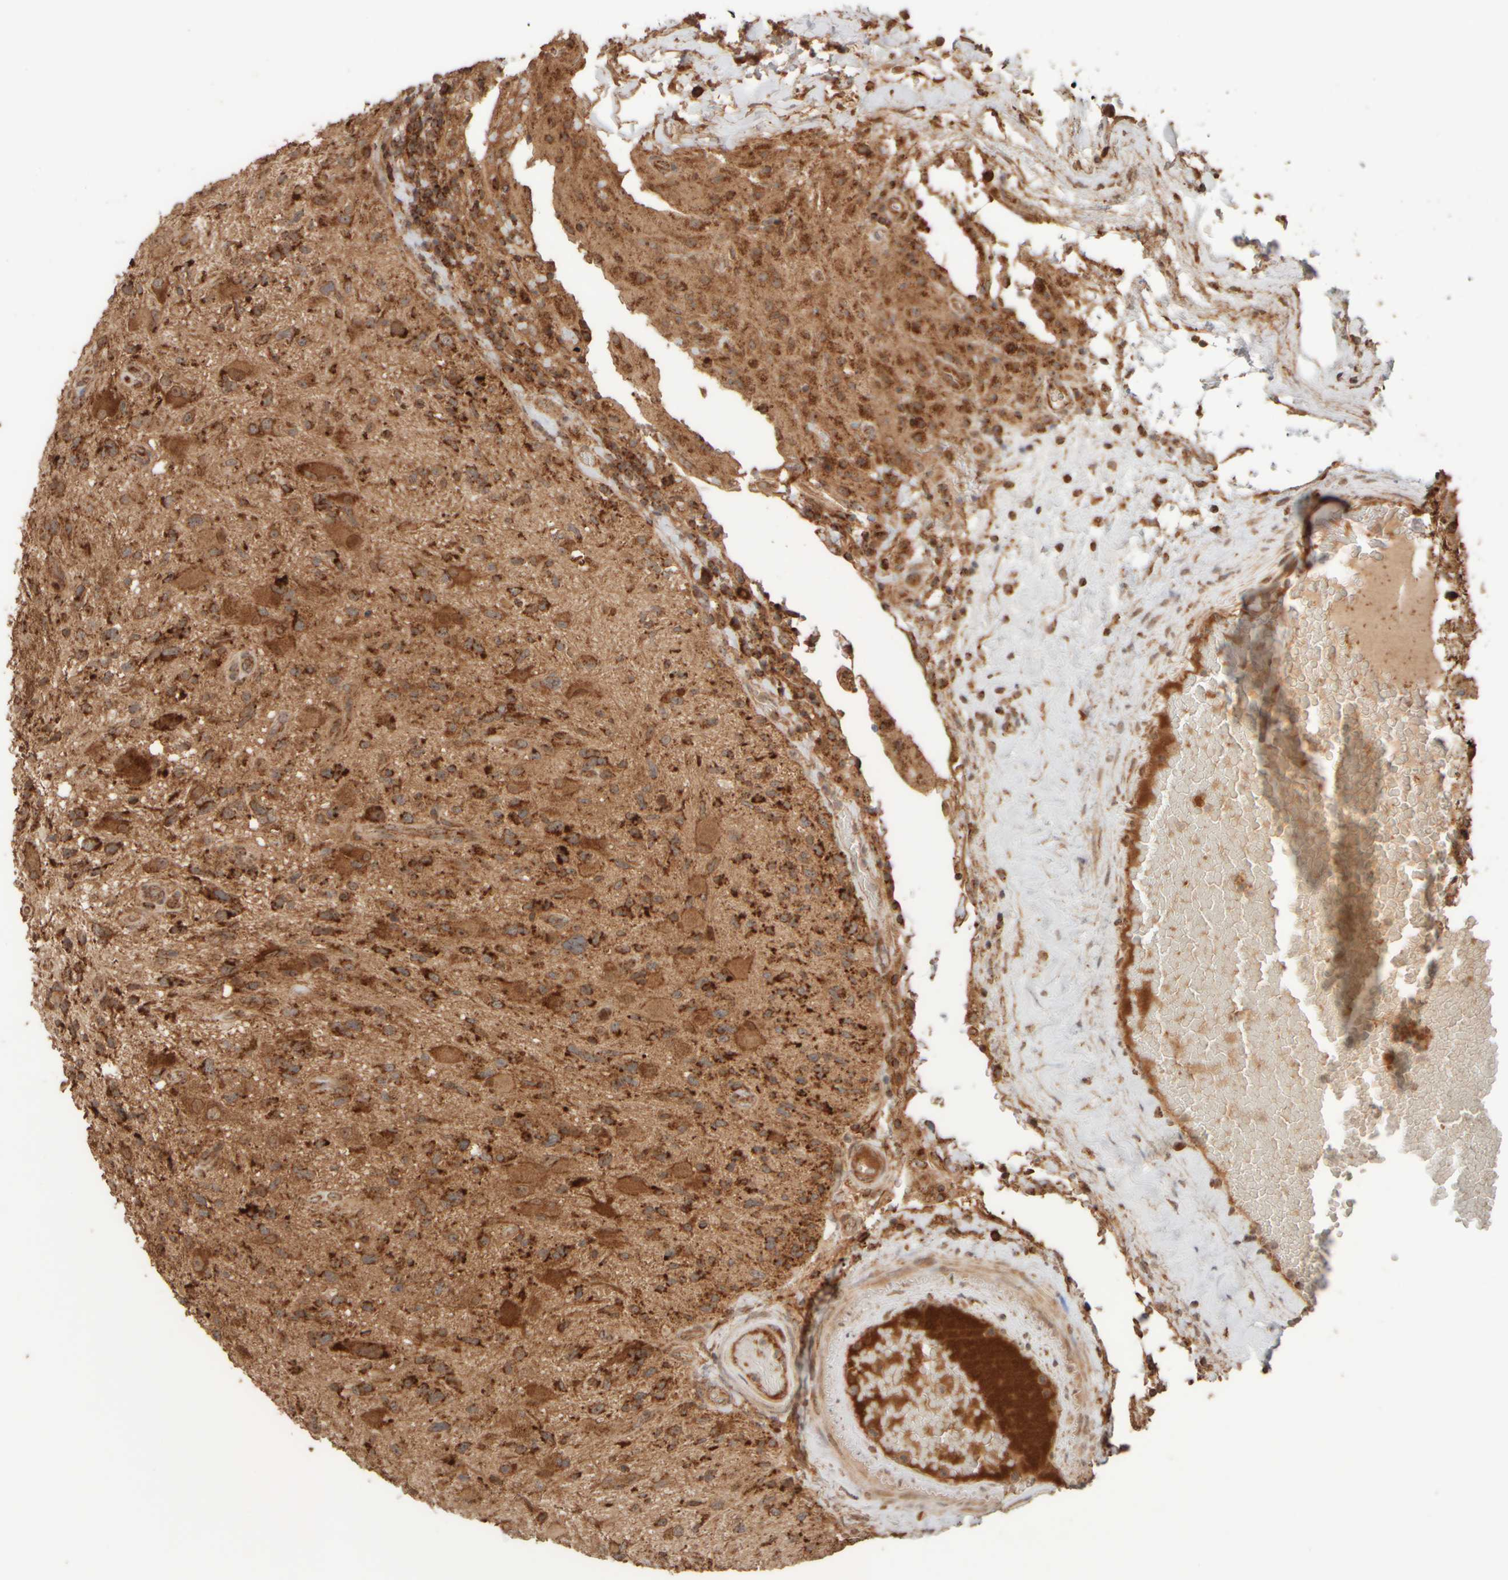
{"staining": {"intensity": "strong", "quantity": ">75%", "location": "cytoplasmic/membranous"}, "tissue": "glioma", "cell_type": "Tumor cells", "image_type": "cancer", "snomed": [{"axis": "morphology", "description": "Glioma, malignant, High grade"}, {"axis": "topography", "description": "Brain"}], "caption": "Tumor cells reveal strong cytoplasmic/membranous expression in about >75% of cells in malignant glioma (high-grade).", "gene": "EIF2B3", "patient": {"sex": "male", "age": 33}}